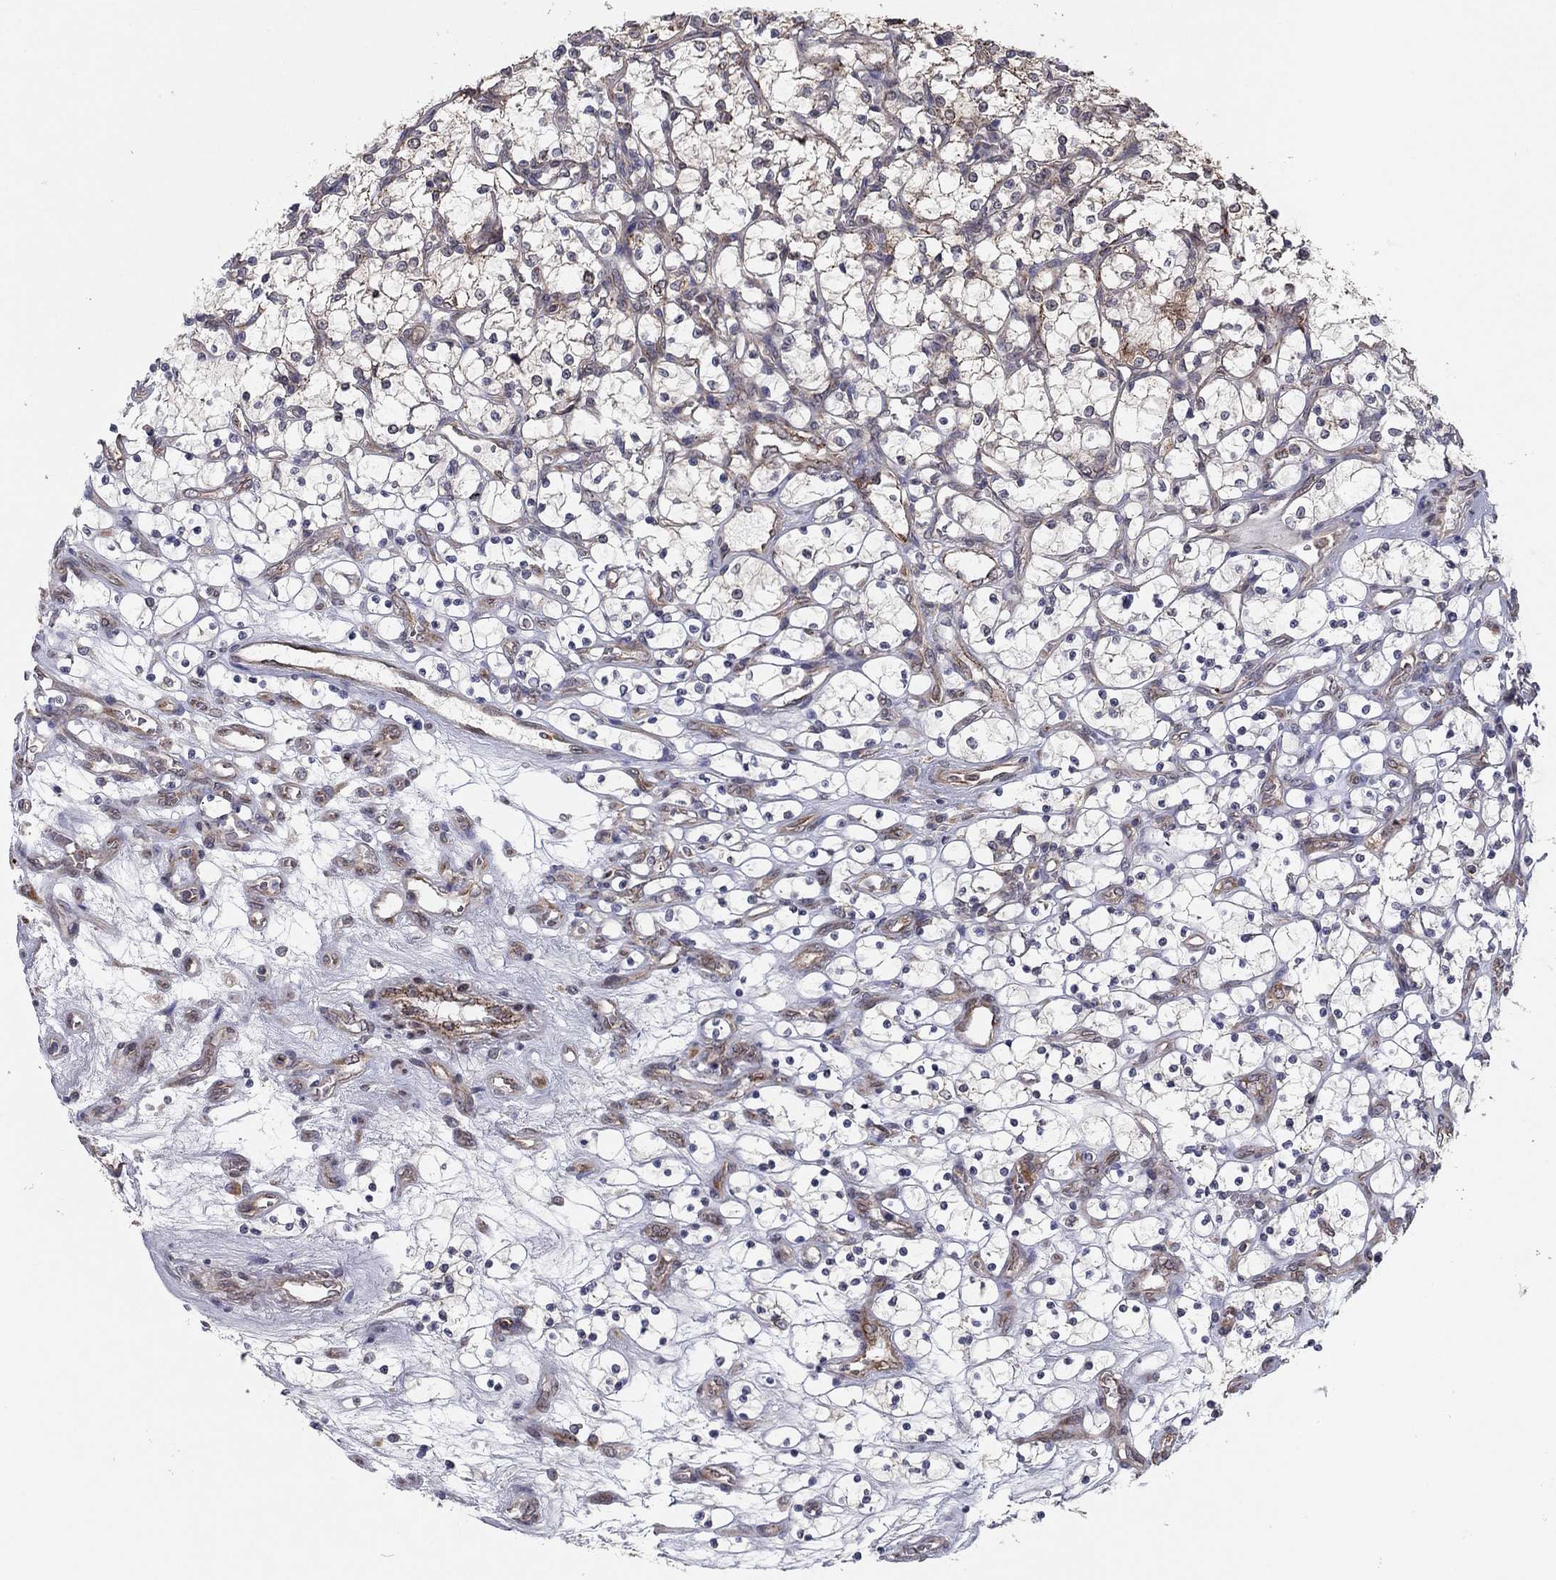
{"staining": {"intensity": "weak", "quantity": "<25%", "location": "cytoplasmic/membranous"}, "tissue": "renal cancer", "cell_type": "Tumor cells", "image_type": "cancer", "snomed": [{"axis": "morphology", "description": "Adenocarcinoma, NOS"}, {"axis": "topography", "description": "Kidney"}], "caption": "Tumor cells are negative for protein expression in human renal cancer (adenocarcinoma).", "gene": "YIF1A", "patient": {"sex": "female", "age": 69}}